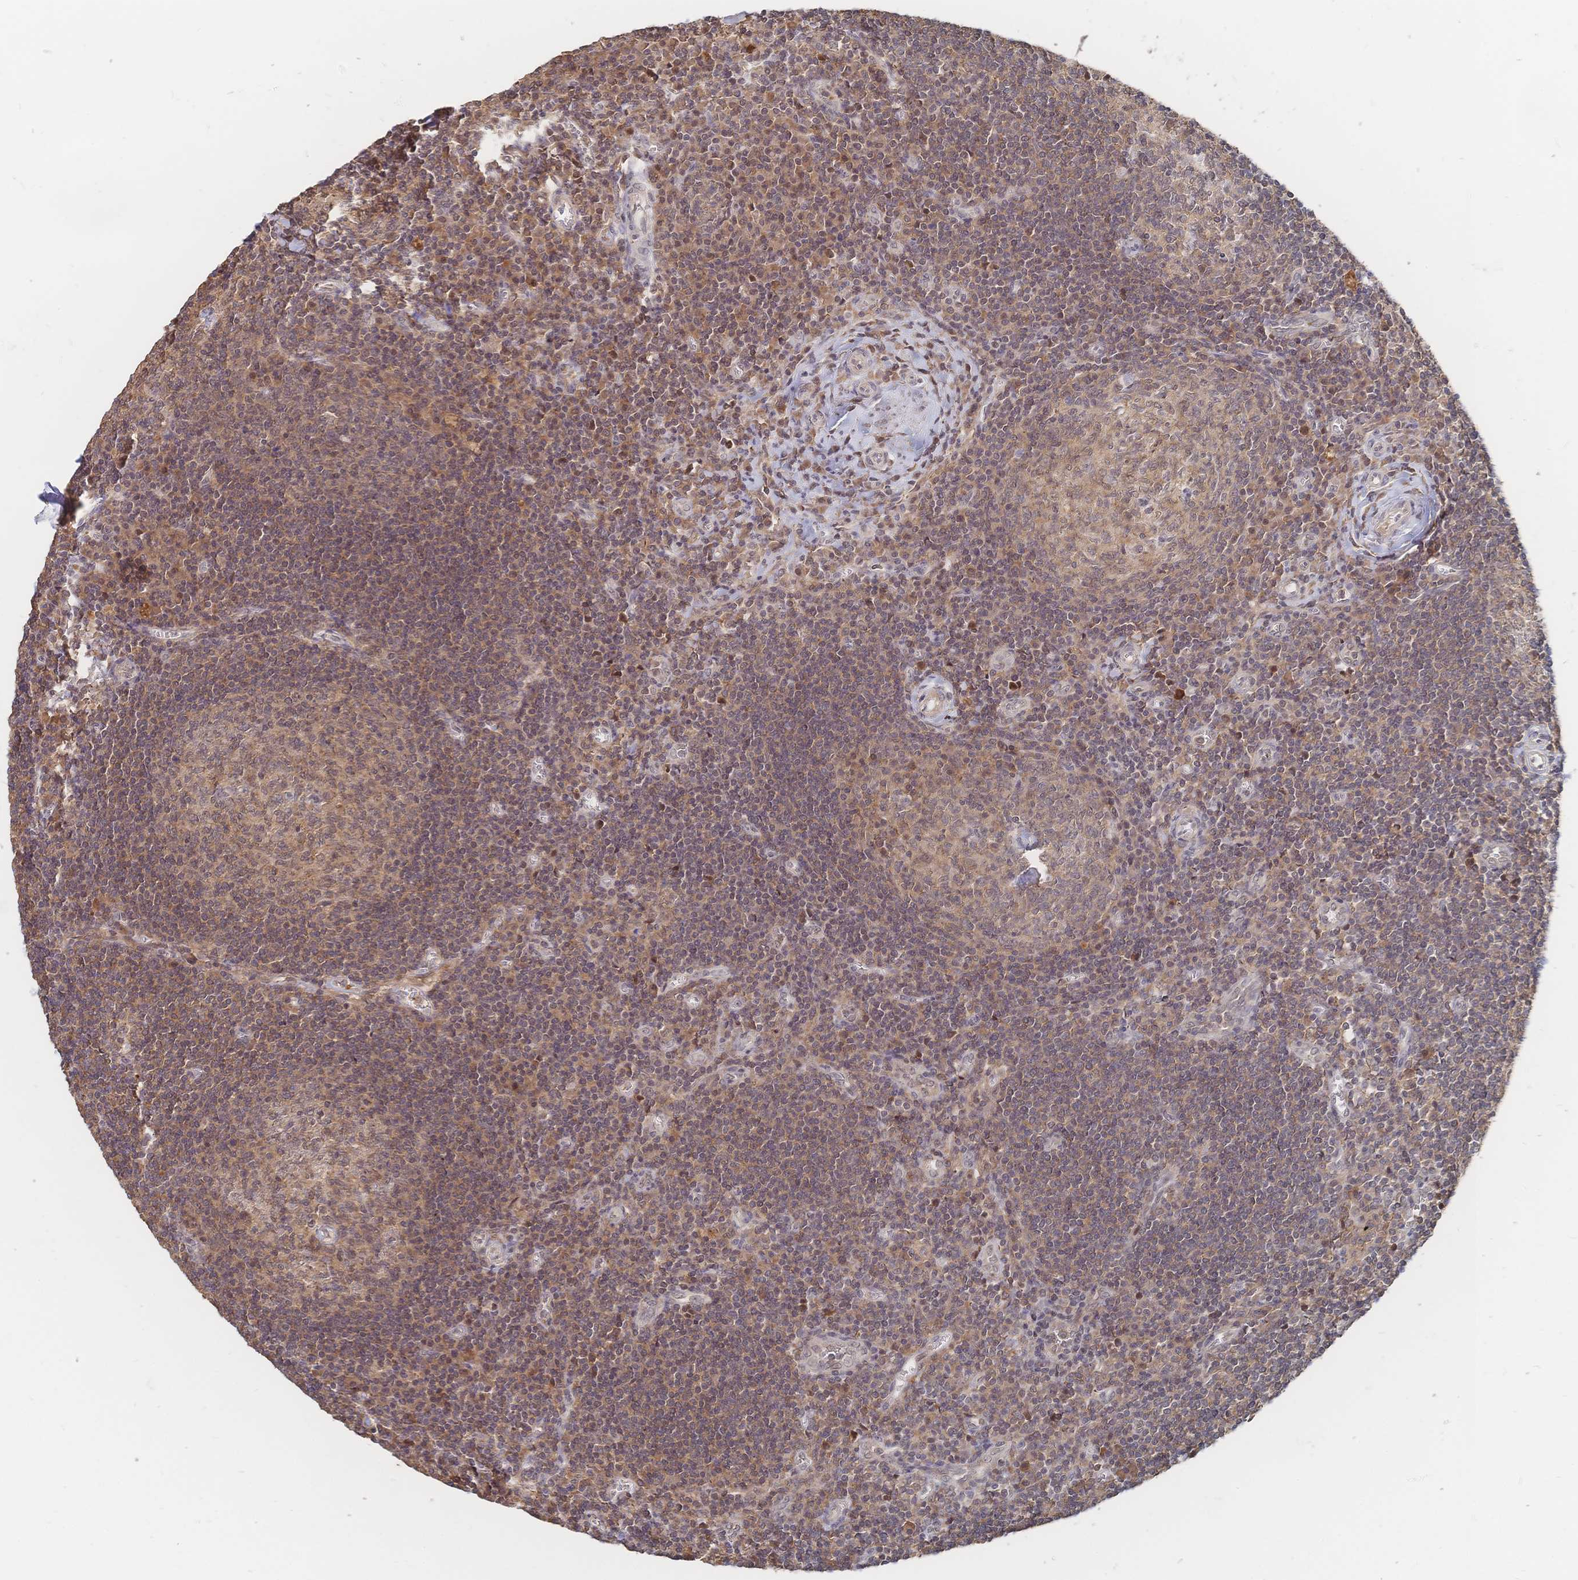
{"staining": {"intensity": "weak", "quantity": "25%-75%", "location": "cytoplasmic/membranous"}, "tissue": "lymph node", "cell_type": "Germinal center cells", "image_type": "normal", "snomed": [{"axis": "morphology", "description": "Normal tissue, NOS"}, {"axis": "topography", "description": "Lymph node"}], "caption": "This image exhibits immunohistochemistry (IHC) staining of benign lymph node, with low weak cytoplasmic/membranous staining in about 25%-75% of germinal center cells.", "gene": "LRP5", "patient": {"sex": "male", "age": 67}}